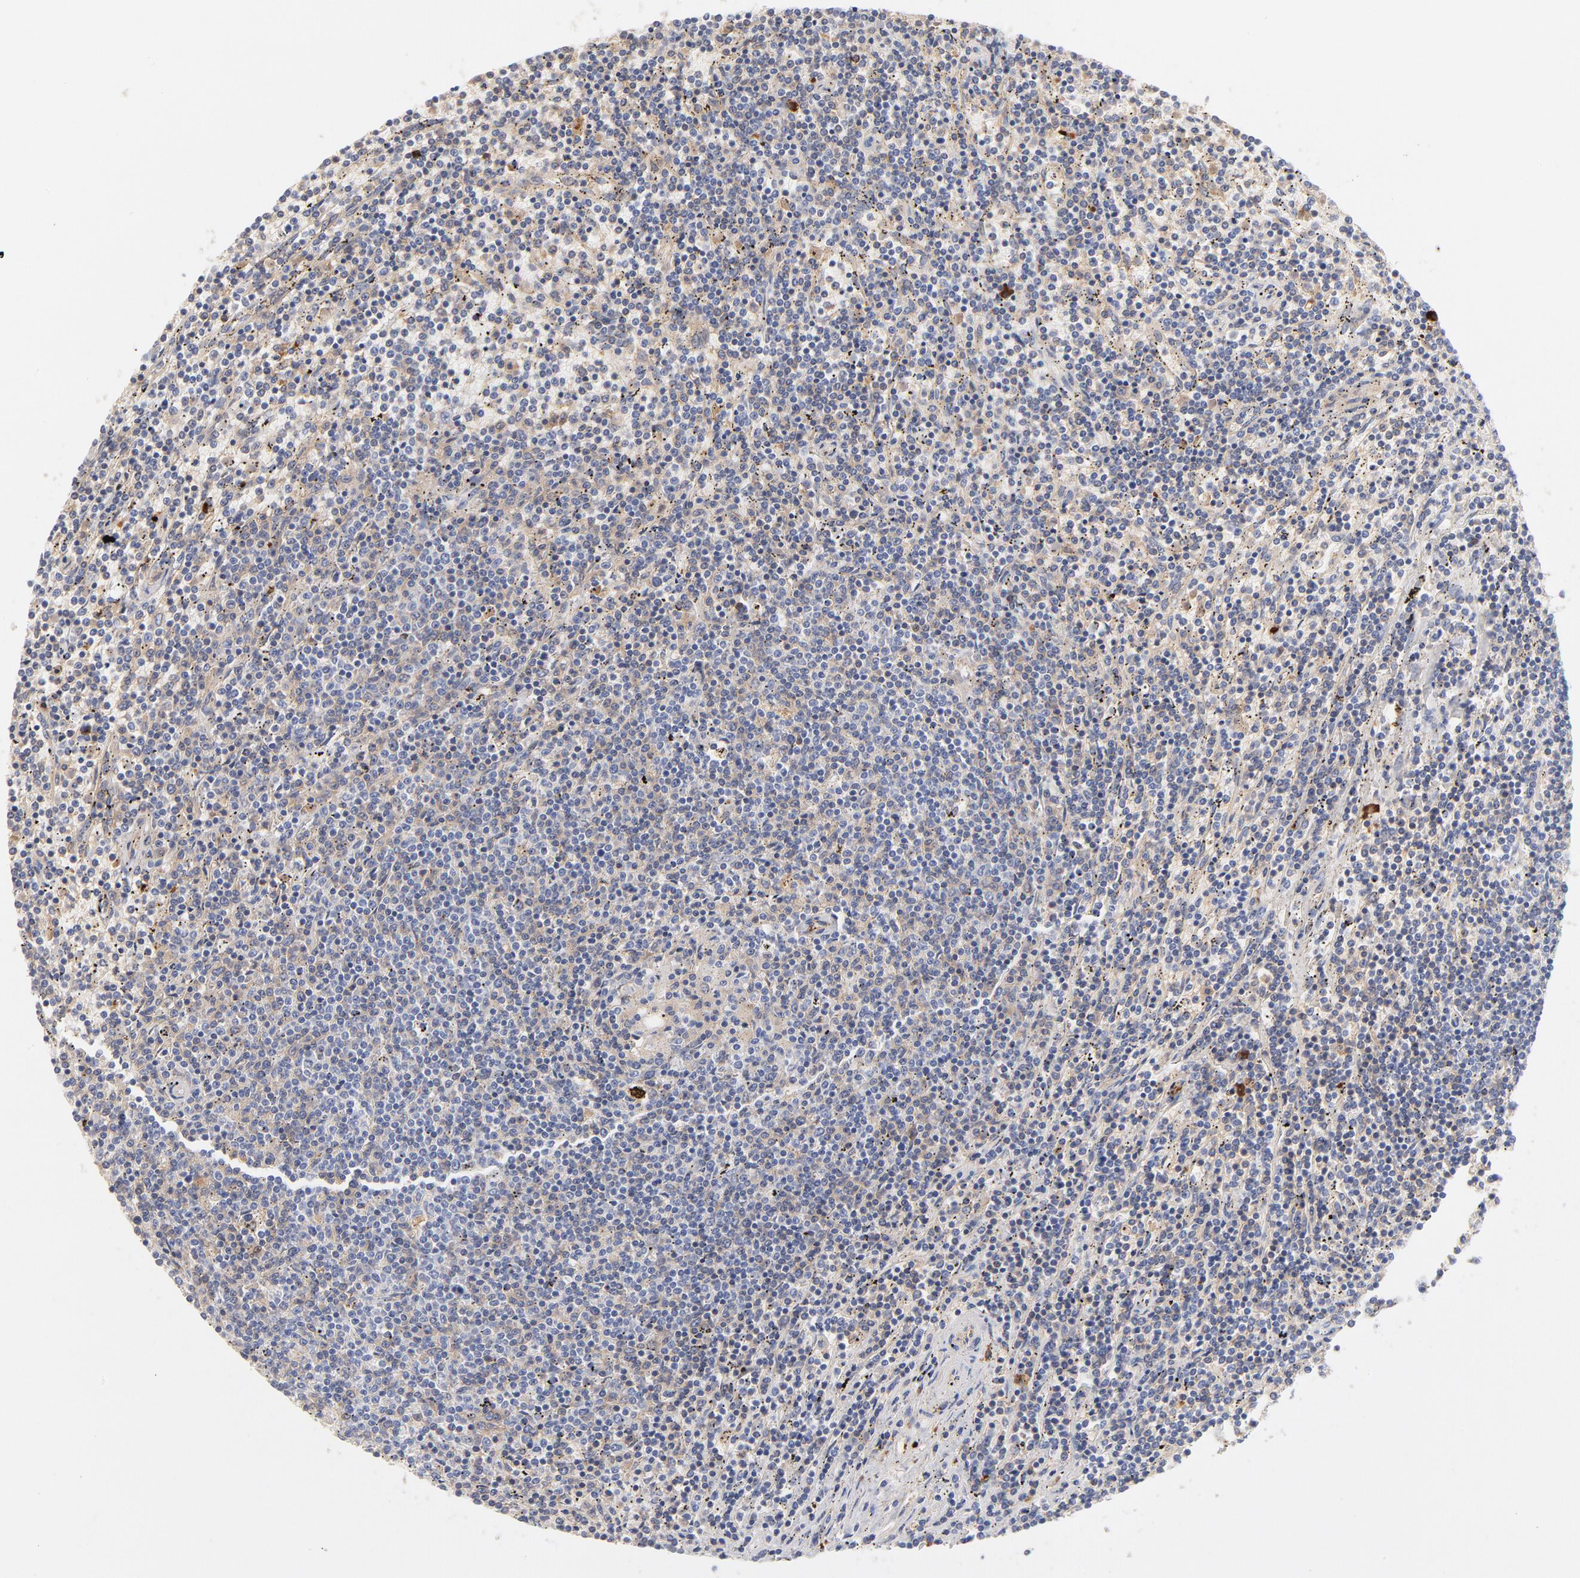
{"staining": {"intensity": "negative", "quantity": "none", "location": "none"}, "tissue": "lymphoma", "cell_type": "Tumor cells", "image_type": "cancer", "snomed": [{"axis": "morphology", "description": "Malignant lymphoma, non-Hodgkin's type, Low grade"}, {"axis": "topography", "description": "Spleen"}], "caption": "DAB (3,3'-diaminobenzidine) immunohistochemical staining of human malignant lymphoma, non-Hodgkin's type (low-grade) reveals no significant staining in tumor cells. (Immunohistochemistry (ihc), brightfield microscopy, high magnification).", "gene": "PLAT", "patient": {"sex": "female", "age": 50}}